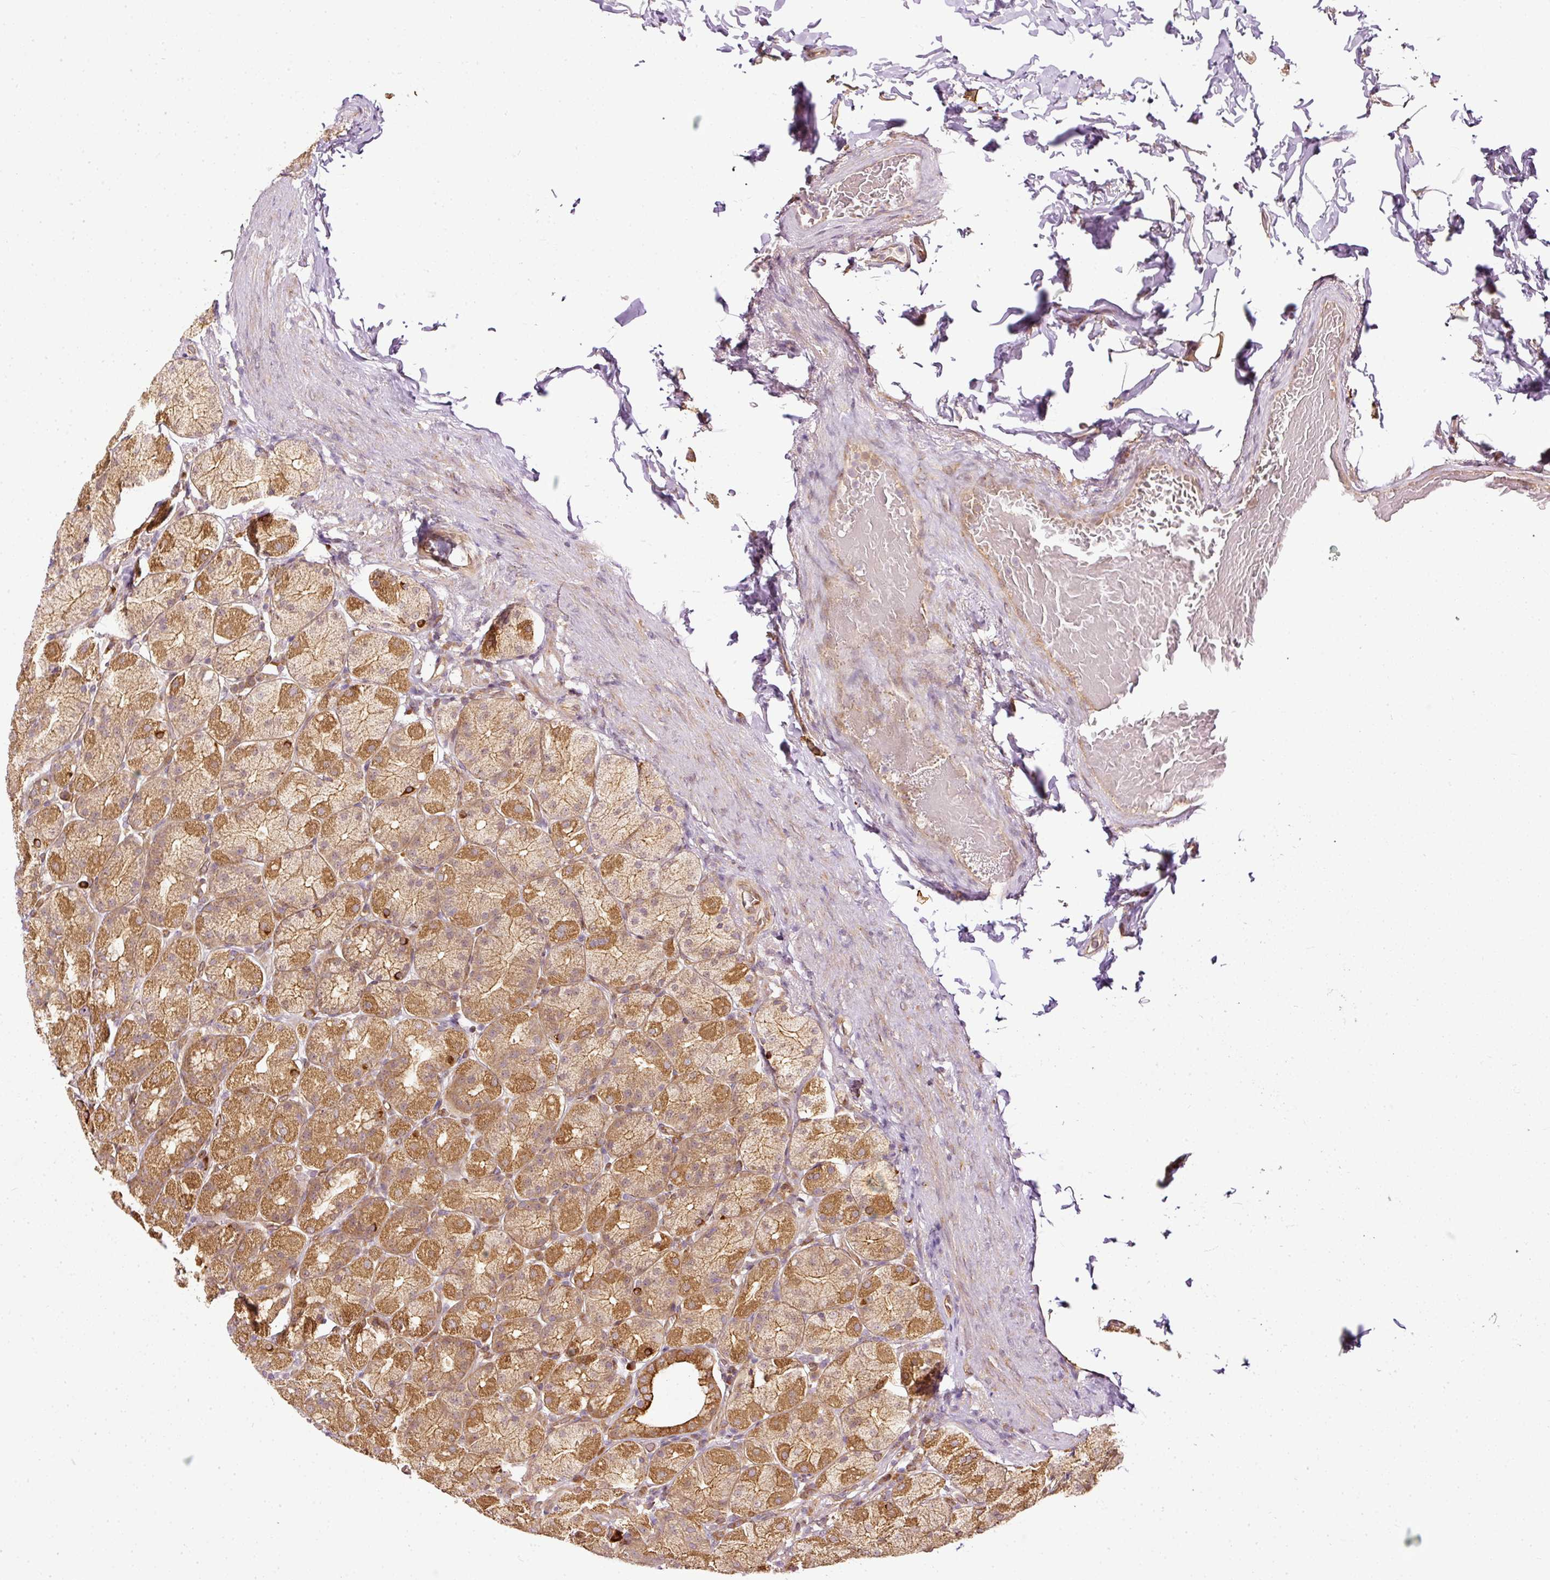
{"staining": {"intensity": "moderate", "quantity": ">75%", "location": "cytoplasmic/membranous"}, "tissue": "stomach", "cell_type": "Glandular cells", "image_type": "normal", "snomed": [{"axis": "morphology", "description": "Normal tissue, NOS"}, {"axis": "topography", "description": "Stomach, upper"}, {"axis": "topography", "description": "Stomach"}], "caption": "This is an image of IHC staining of normal stomach, which shows moderate staining in the cytoplasmic/membranous of glandular cells.", "gene": "MIF4GD", "patient": {"sex": "male", "age": 68}}